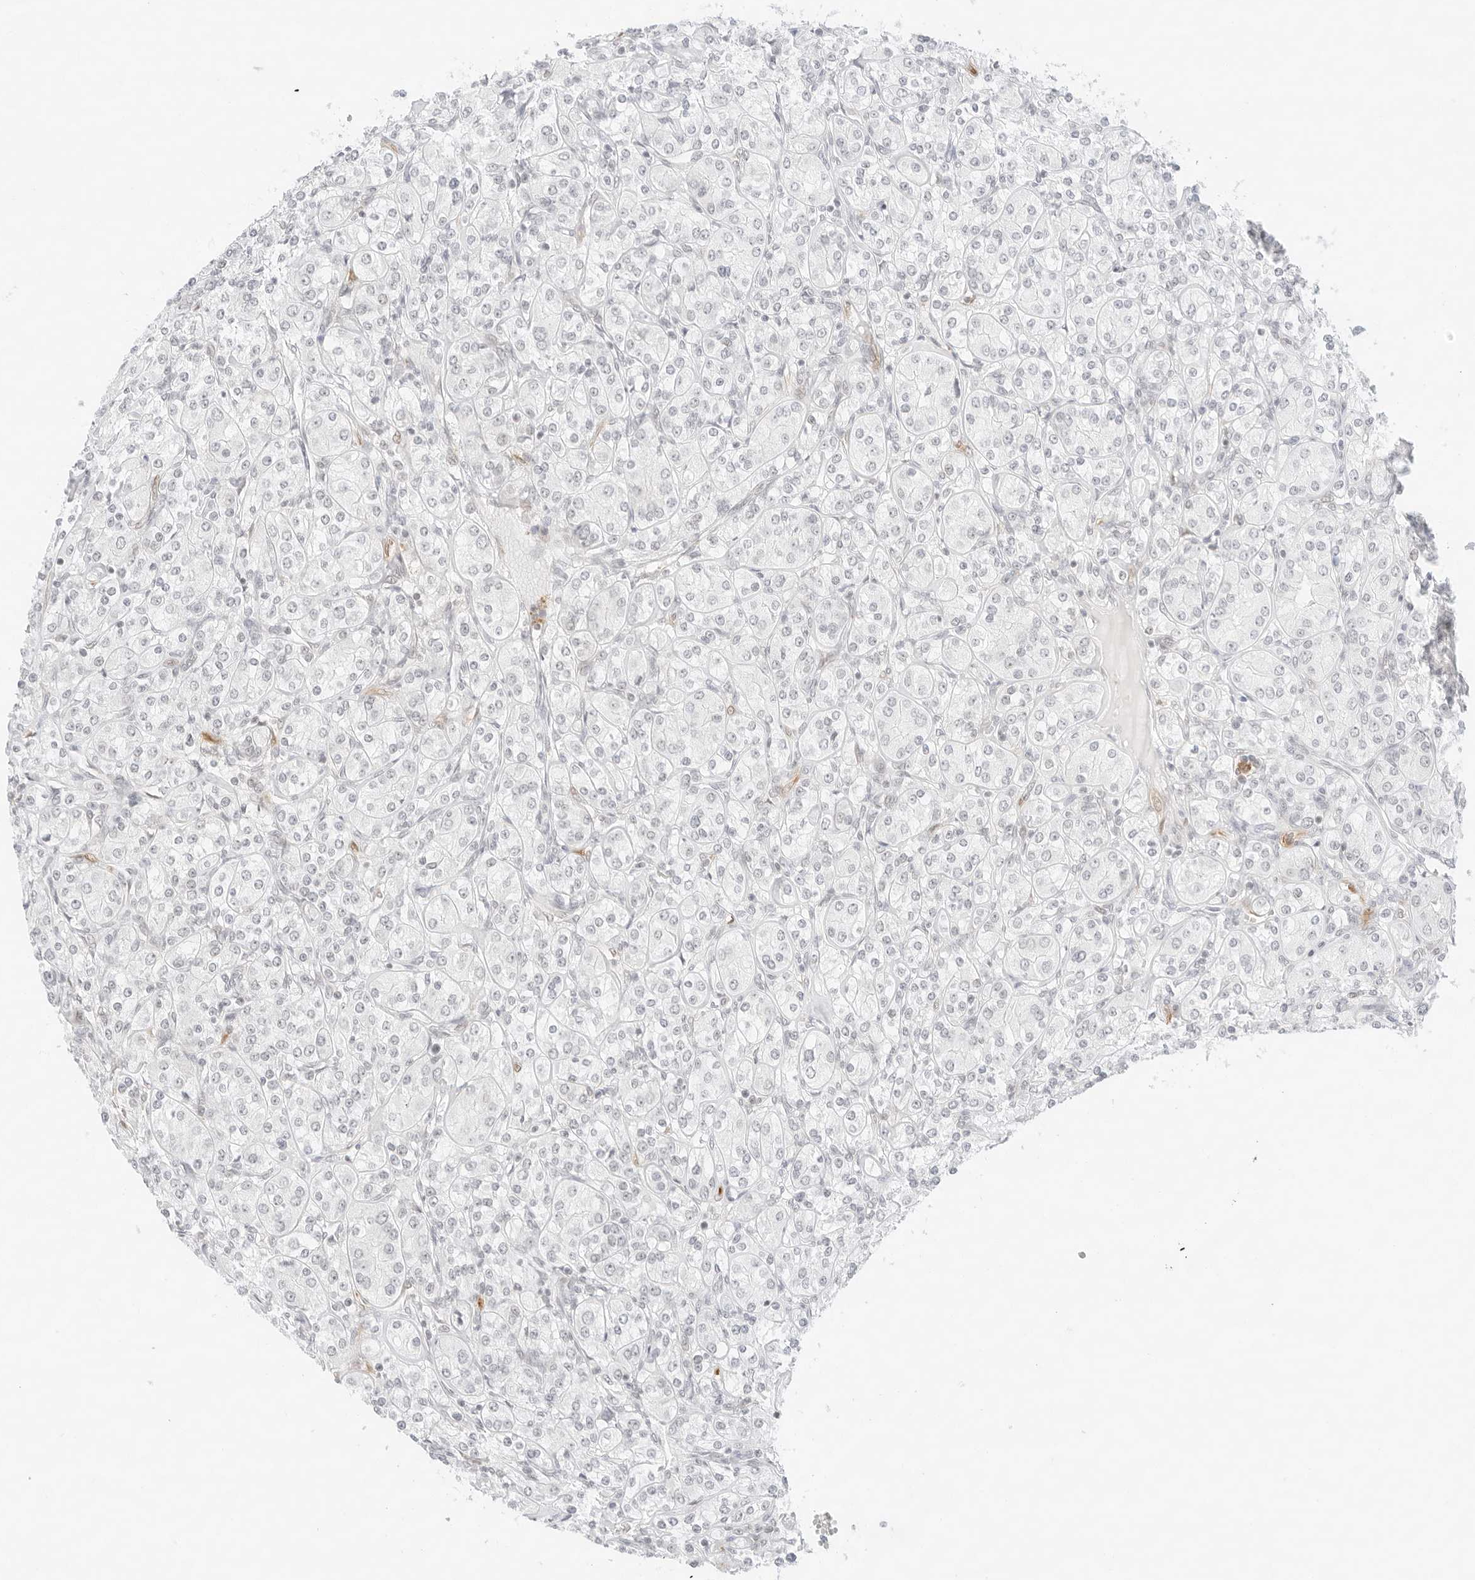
{"staining": {"intensity": "negative", "quantity": "none", "location": "none"}, "tissue": "renal cancer", "cell_type": "Tumor cells", "image_type": "cancer", "snomed": [{"axis": "morphology", "description": "Adenocarcinoma, NOS"}, {"axis": "topography", "description": "Kidney"}], "caption": "Adenocarcinoma (renal) stained for a protein using immunohistochemistry demonstrates no positivity tumor cells.", "gene": "GNAS", "patient": {"sex": "male", "age": 77}}